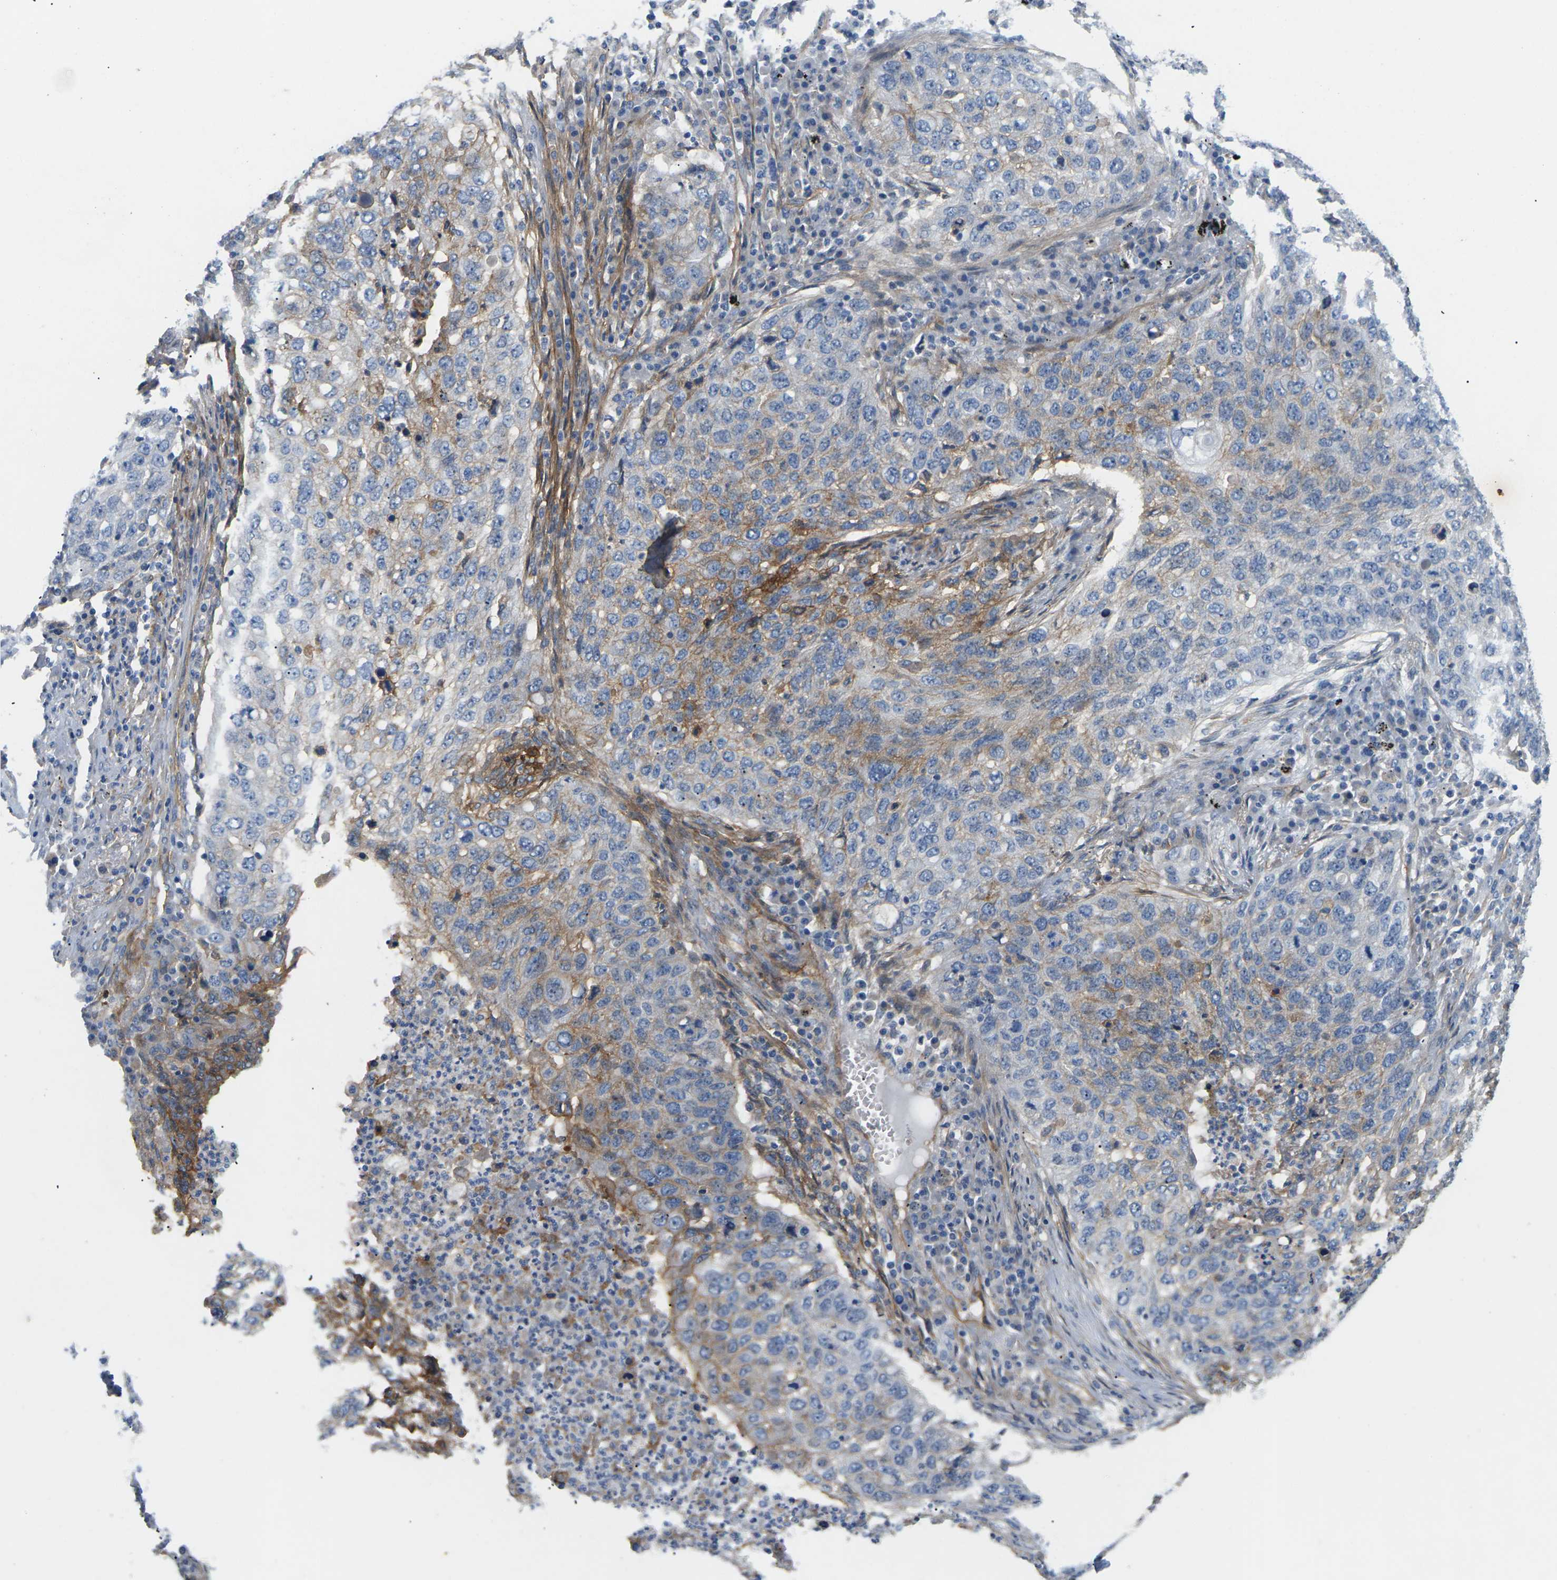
{"staining": {"intensity": "moderate", "quantity": "25%-75%", "location": "cytoplasmic/membranous"}, "tissue": "lung cancer", "cell_type": "Tumor cells", "image_type": "cancer", "snomed": [{"axis": "morphology", "description": "Squamous cell carcinoma, NOS"}, {"axis": "topography", "description": "Lung"}], "caption": "A photomicrograph of human lung squamous cell carcinoma stained for a protein reveals moderate cytoplasmic/membranous brown staining in tumor cells.", "gene": "ITGA5", "patient": {"sex": "female", "age": 63}}